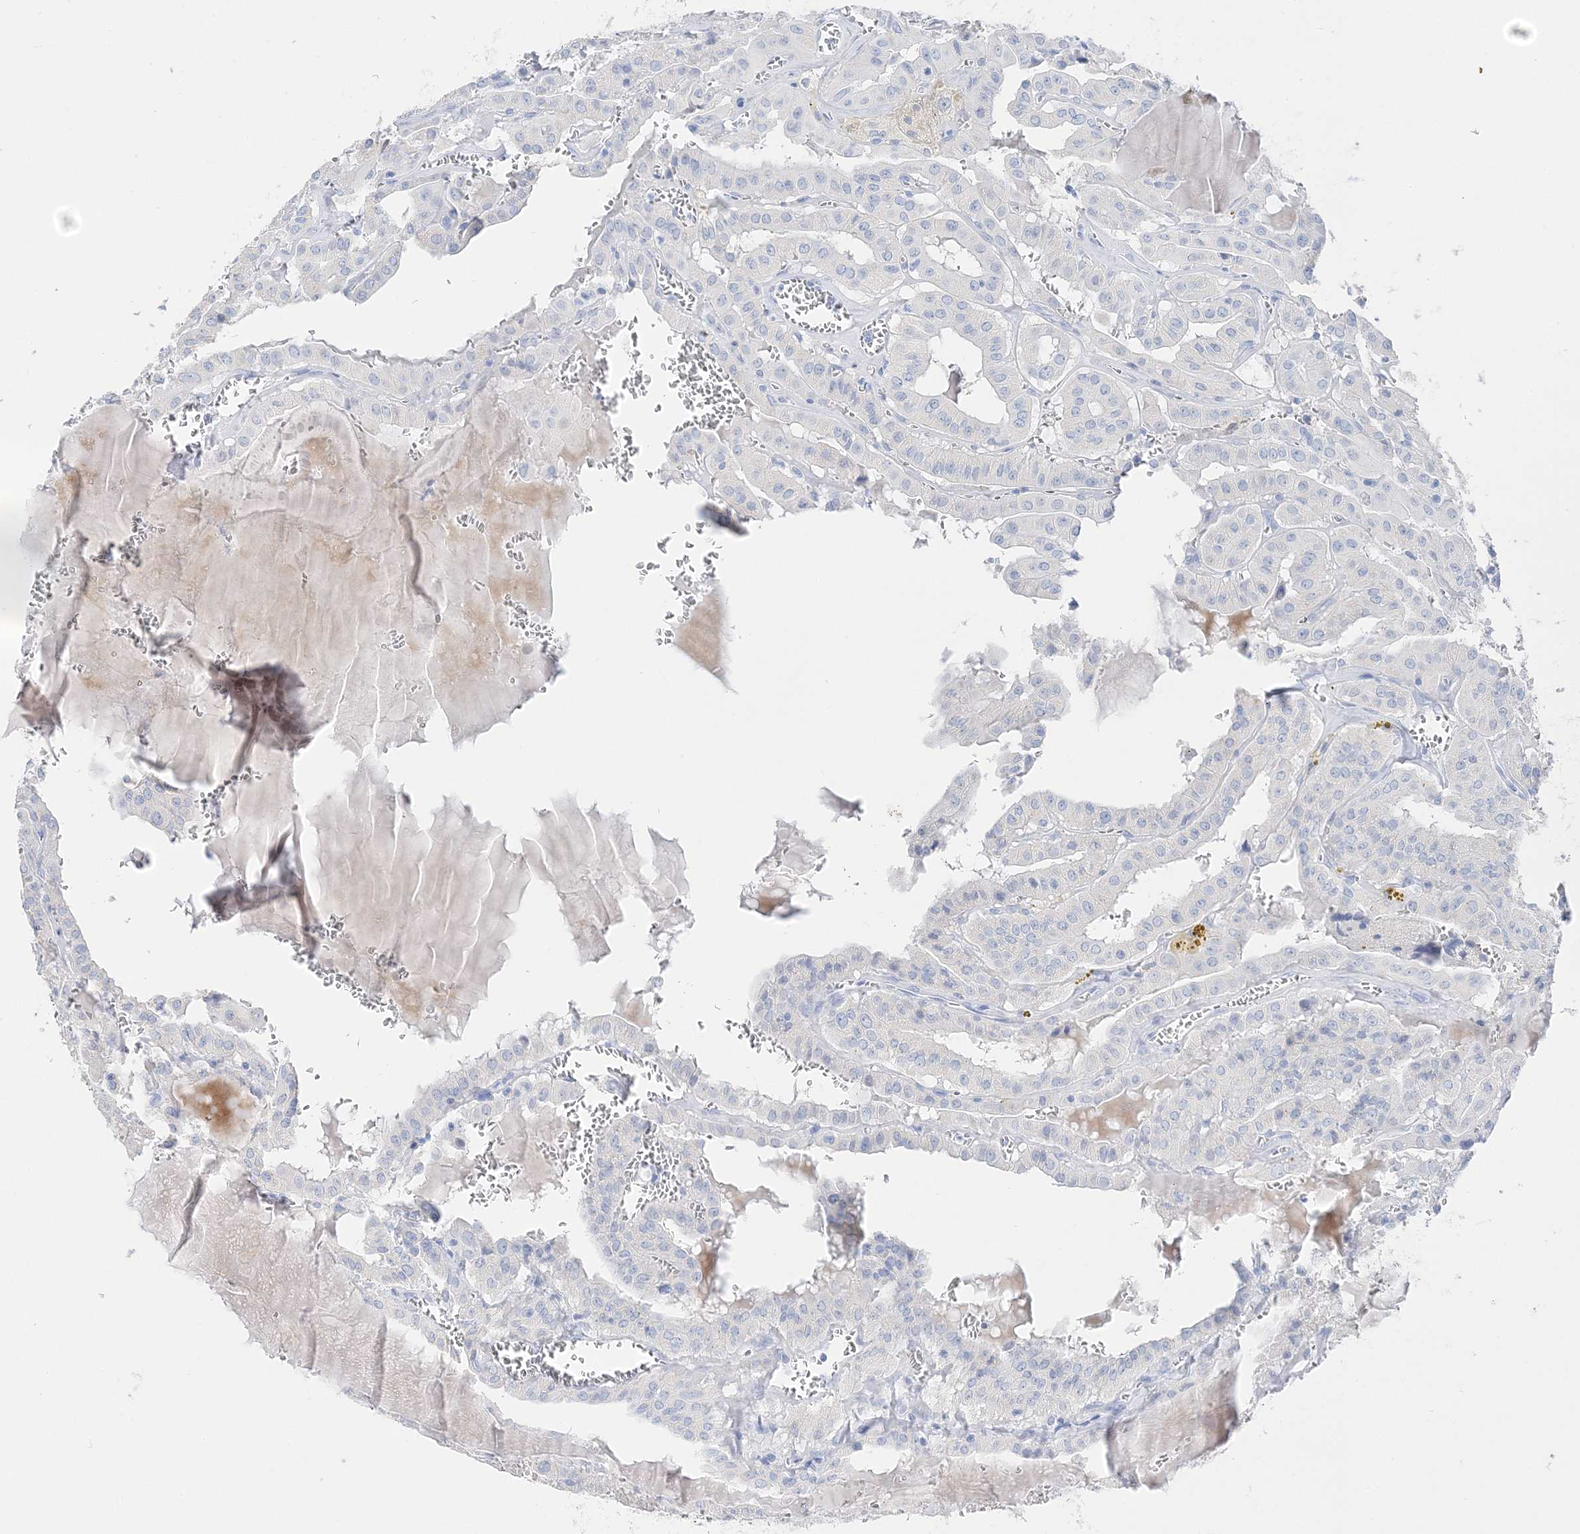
{"staining": {"intensity": "negative", "quantity": "none", "location": "none"}, "tissue": "thyroid cancer", "cell_type": "Tumor cells", "image_type": "cancer", "snomed": [{"axis": "morphology", "description": "Papillary adenocarcinoma, NOS"}, {"axis": "topography", "description": "Thyroid gland"}], "caption": "There is no significant expression in tumor cells of thyroid cancer (papillary adenocarcinoma).", "gene": "TSPYL6", "patient": {"sex": "male", "age": 52}}